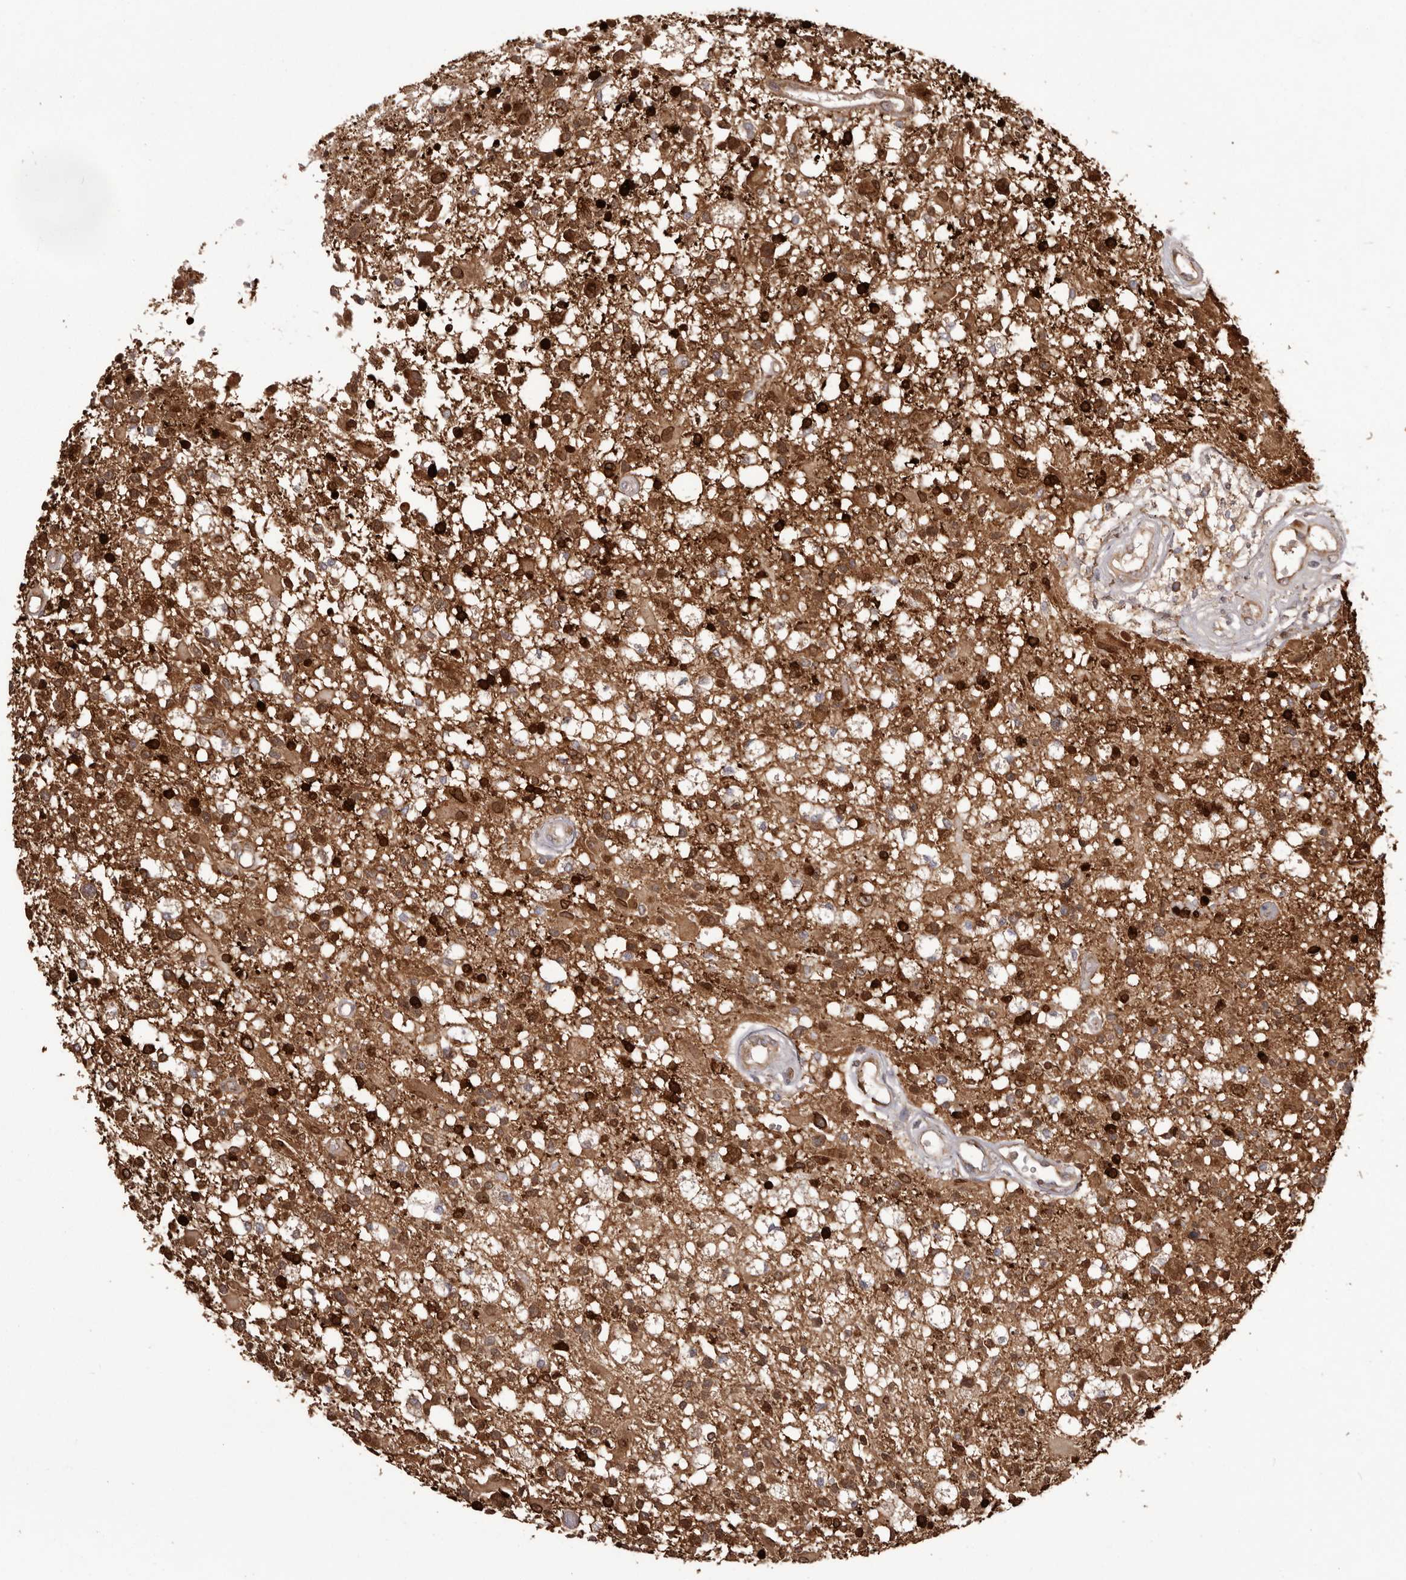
{"staining": {"intensity": "strong", "quantity": ">75%", "location": "cytoplasmic/membranous"}, "tissue": "glioma", "cell_type": "Tumor cells", "image_type": "cancer", "snomed": [{"axis": "morphology", "description": "Glioma, malignant, High grade"}, {"axis": "morphology", "description": "Glioblastoma, NOS"}, {"axis": "topography", "description": "Brain"}], "caption": "Strong cytoplasmic/membranous staining is present in about >75% of tumor cells in glioma.", "gene": "GFOD1", "patient": {"sex": "male", "age": 60}}